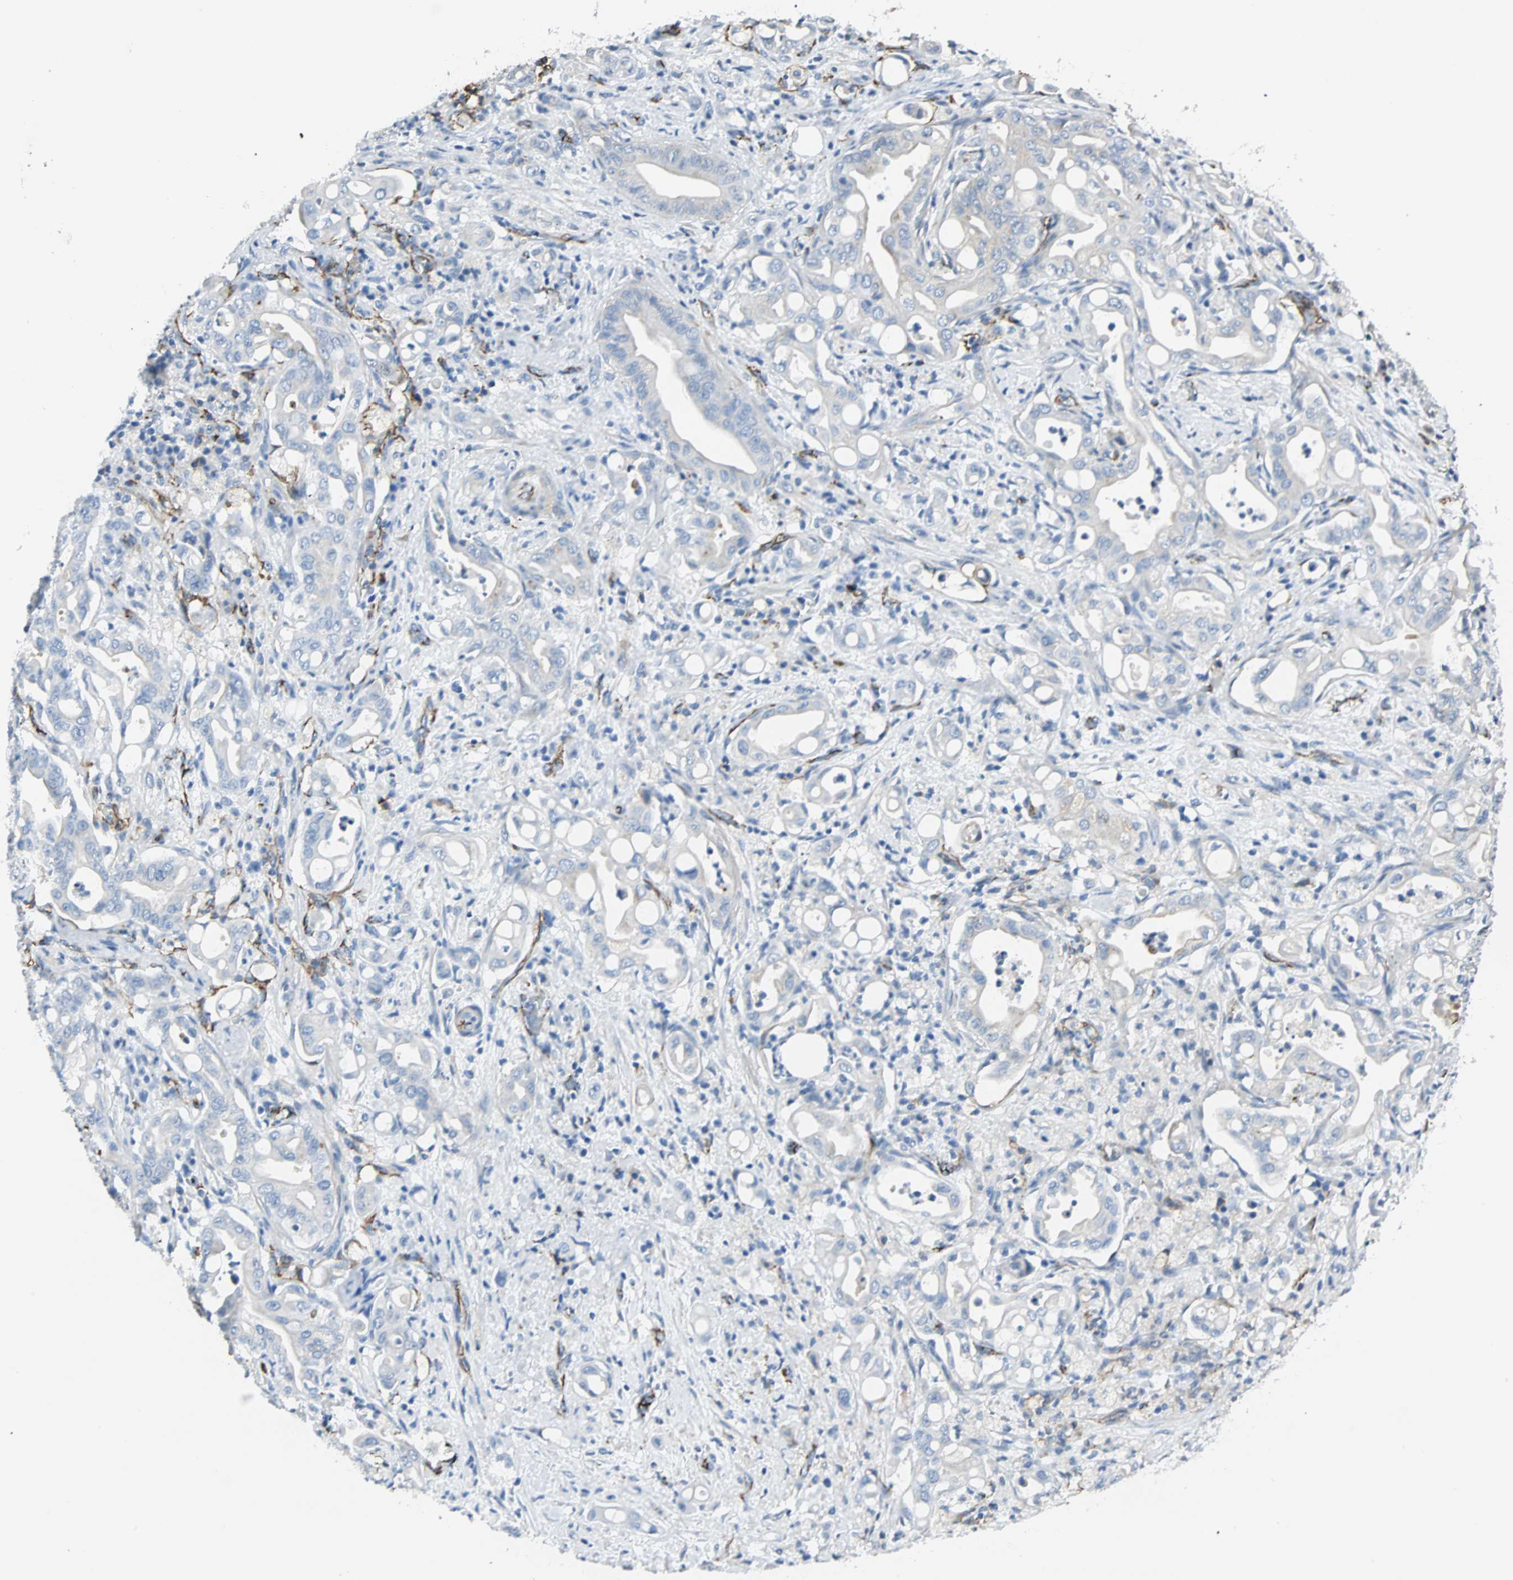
{"staining": {"intensity": "weak", "quantity": "<25%", "location": "cytoplasmic/membranous"}, "tissue": "liver cancer", "cell_type": "Tumor cells", "image_type": "cancer", "snomed": [{"axis": "morphology", "description": "Cholangiocarcinoma"}, {"axis": "topography", "description": "Liver"}], "caption": "A photomicrograph of human liver cancer is negative for staining in tumor cells. The staining was performed using DAB to visualize the protein expression in brown, while the nuclei were stained in blue with hematoxylin (Magnification: 20x).", "gene": "VPS9D1", "patient": {"sex": "female", "age": 68}}